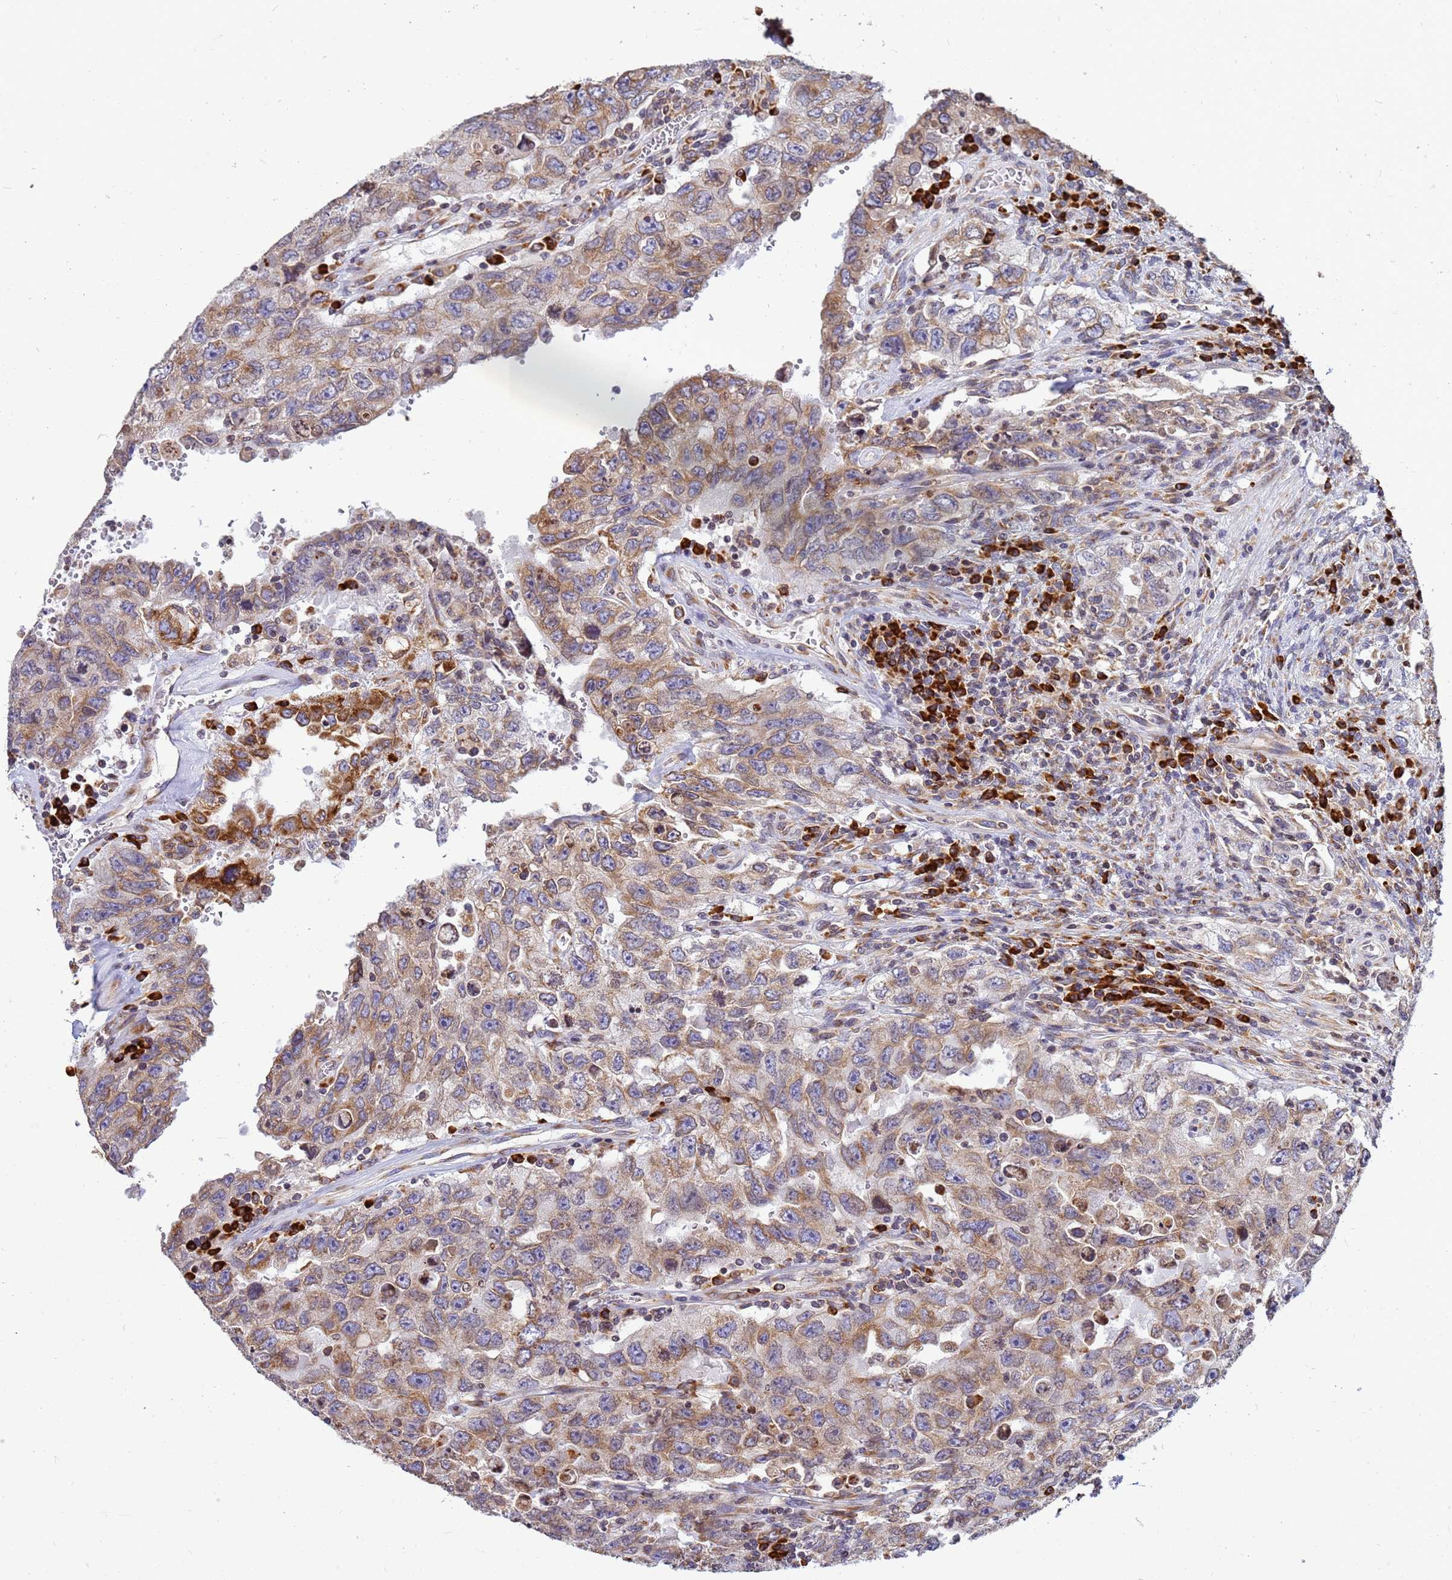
{"staining": {"intensity": "moderate", "quantity": ">75%", "location": "cytoplasmic/membranous"}, "tissue": "testis cancer", "cell_type": "Tumor cells", "image_type": "cancer", "snomed": [{"axis": "morphology", "description": "Carcinoma, Embryonal, NOS"}, {"axis": "topography", "description": "Testis"}], "caption": "Tumor cells exhibit moderate cytoplasmic/membranous staining in approximately >75% of cells in testis embryonal carcinoma.", "gene": "SSR4", "patient": {"sex": "male", "age": 26}}